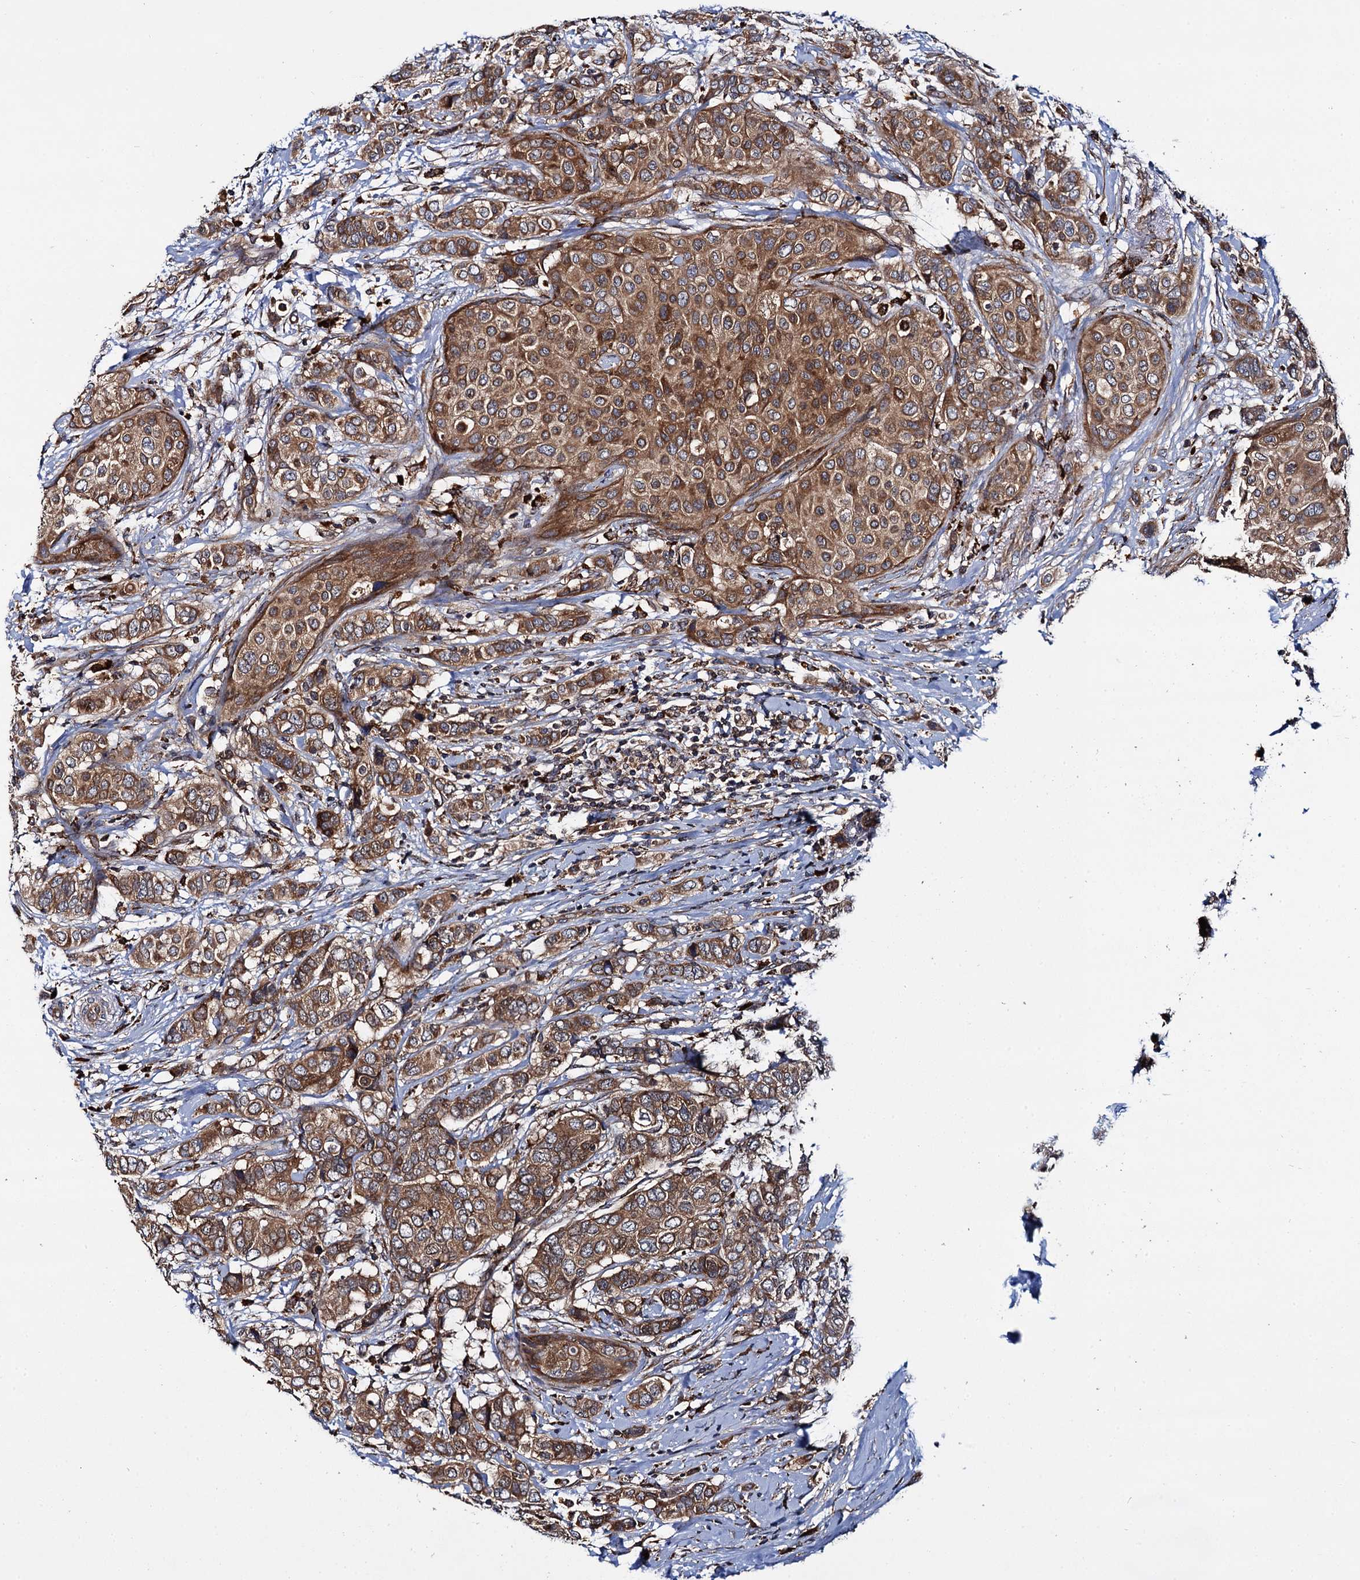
{"staining": {"intensity": "moderate", "quantity": ">75%", "location": "cytoplasmic/membranous"}, "tissue": "breast cancer", "cell_type": "Tumor cells", "image_type": "cancer", "snomed": [{"axis": "morphology", "description": "Lobular carcinoma"}, {"axis": "topography", "description": "Breast"}], "caption": "Tumor cells demonstrate medium levels of moderate cytoplasmic/membranous staining in about >75% of cells in lobular carcinoma (breast).", "gene": "UFM1", "patient": {"sex": "female", "age": 51}}